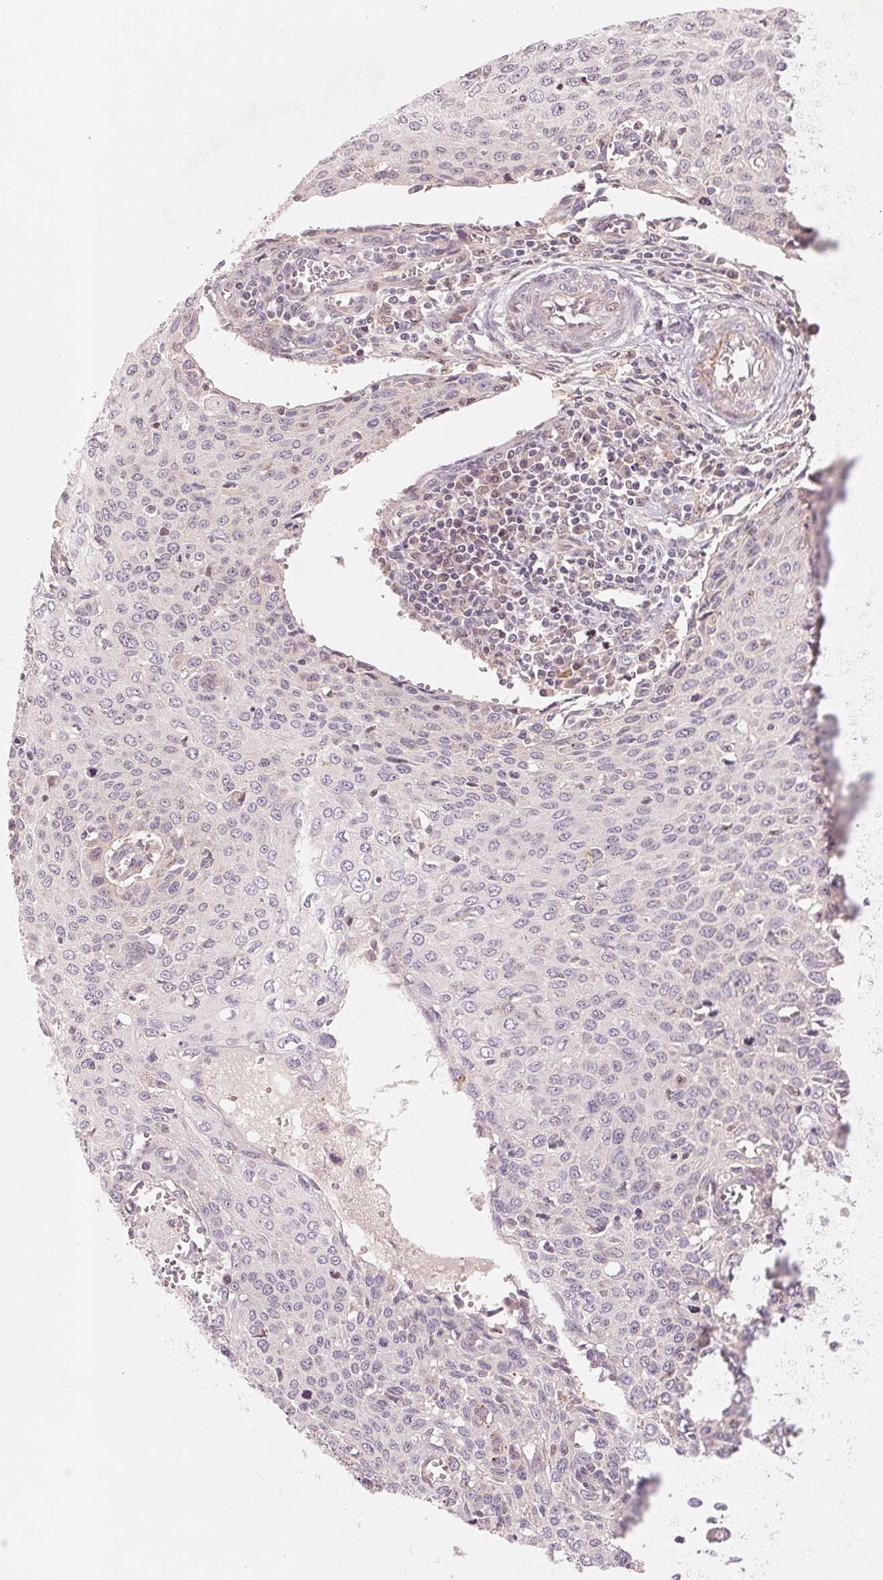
{"staining": {"intensity": "negative", "quantity": "none", "location": "none"}, "tissue": "cervical cancer", "cell_type": "Tumor cells", "image_type": "cancer", "snomed": [{"axis": "morphology", "description": "Squamous cell carcinoma, NOS"}, {"axis": "topography", "description": "Cervix"}], "caption": "DAB immunohistochemical staining of squamous cell carcinoma (cervical) exhibits no significant expression in tumor cells. The staining is performed using DAB brown chromogen with nuclei counter-stained in using hematoxylin.", "gene": "SLC17A4", "patient": {"sex": "female", "age": 38}}